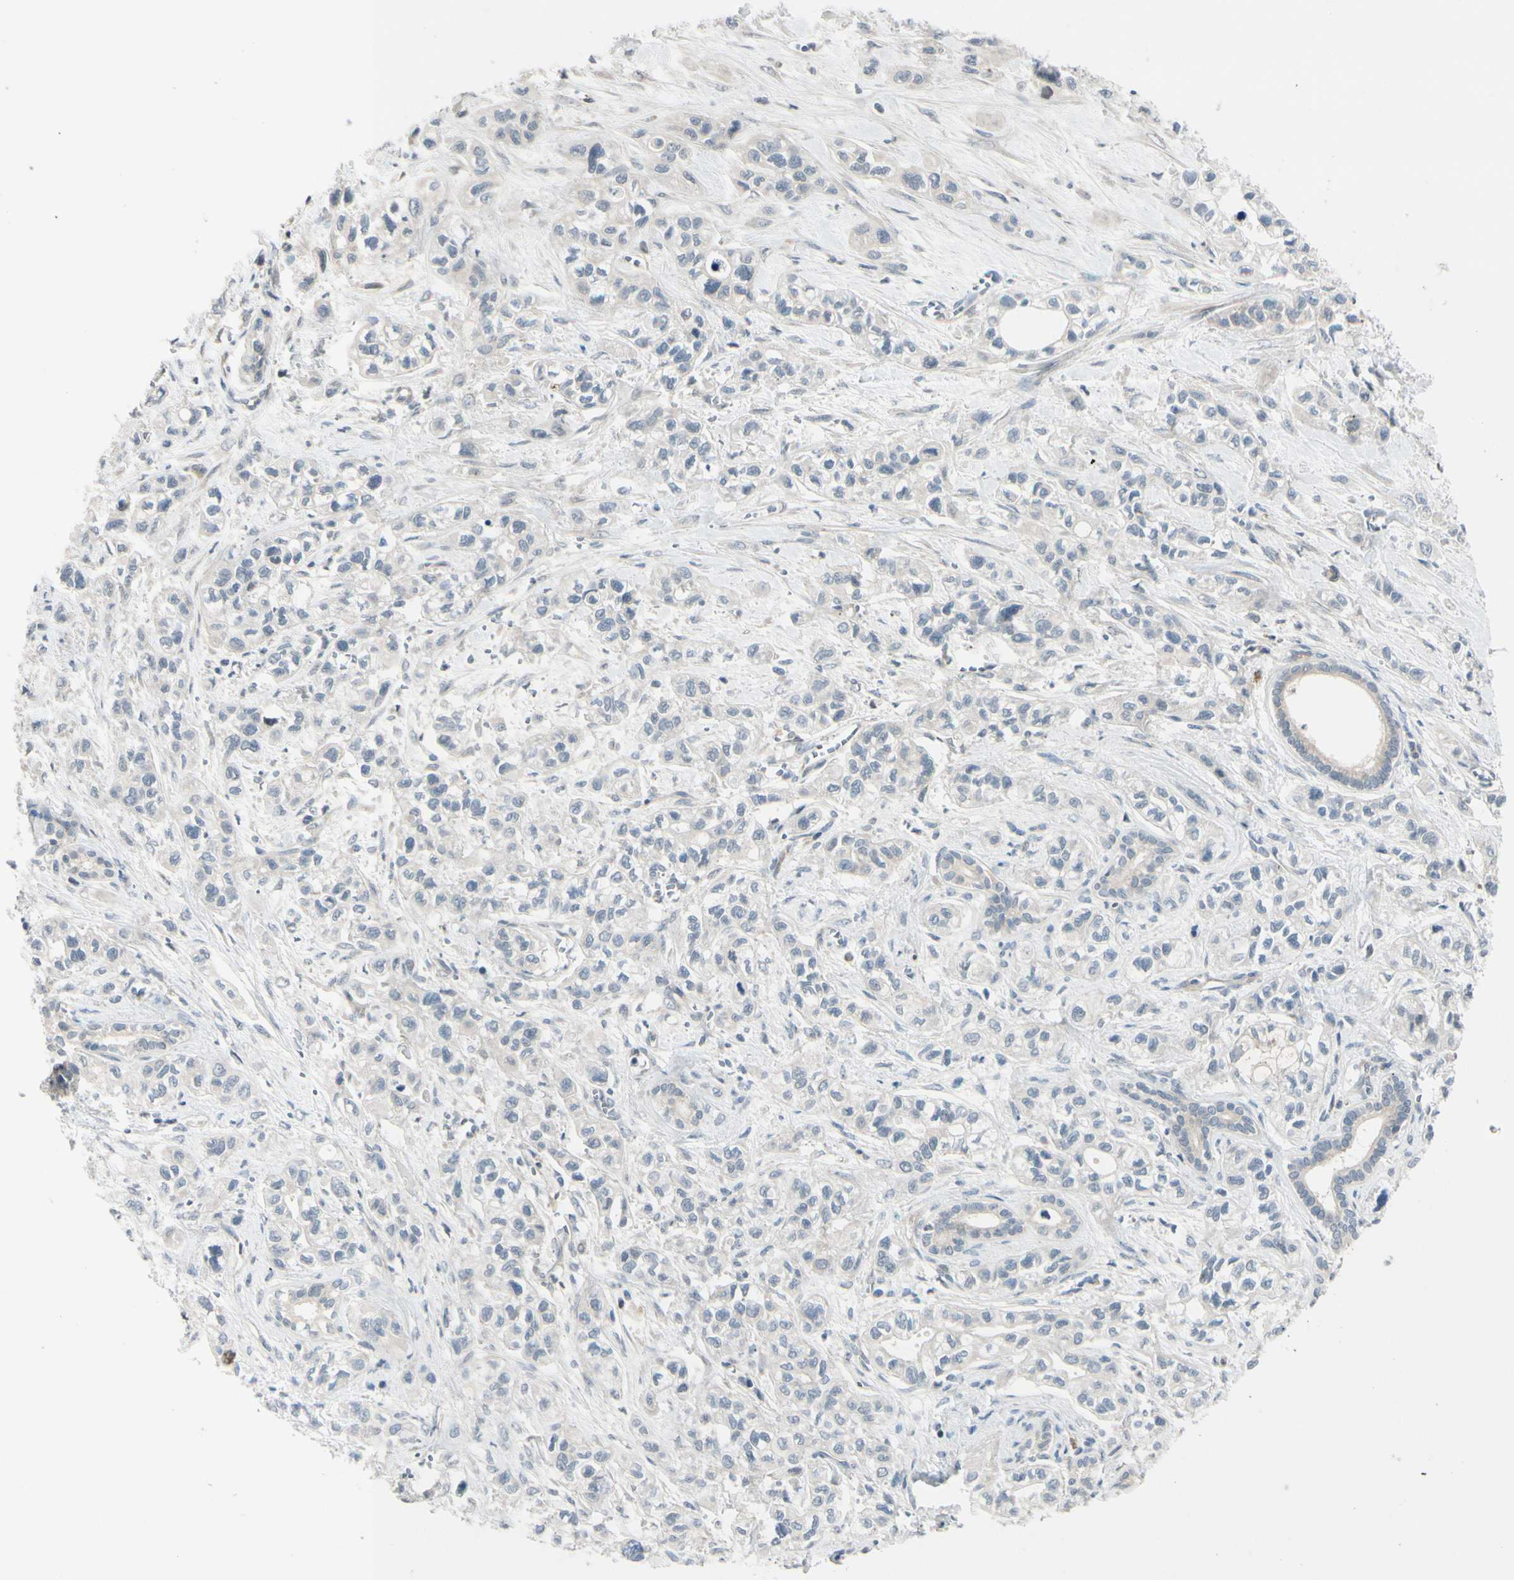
{"staining": {"intensity": "negative", "quantity": "none", "location": "none"}, "tissue": "pancreatic cancer", "cell_type": "Tumor cells", "image_type": "cancer", "snomed": [{"axis": "morphology", "description": "Adenocarcinoma, NOS"}, {"axis": "topography", "description": "Pancreas"}], "caption": "This is a photomicrograph of immunohistochemistry (IHC) staining of pancreatic cancer, which shows no staining in tumor cells.", "gene": "FGF10", "patient": {"sex": "male", "age": 74}}